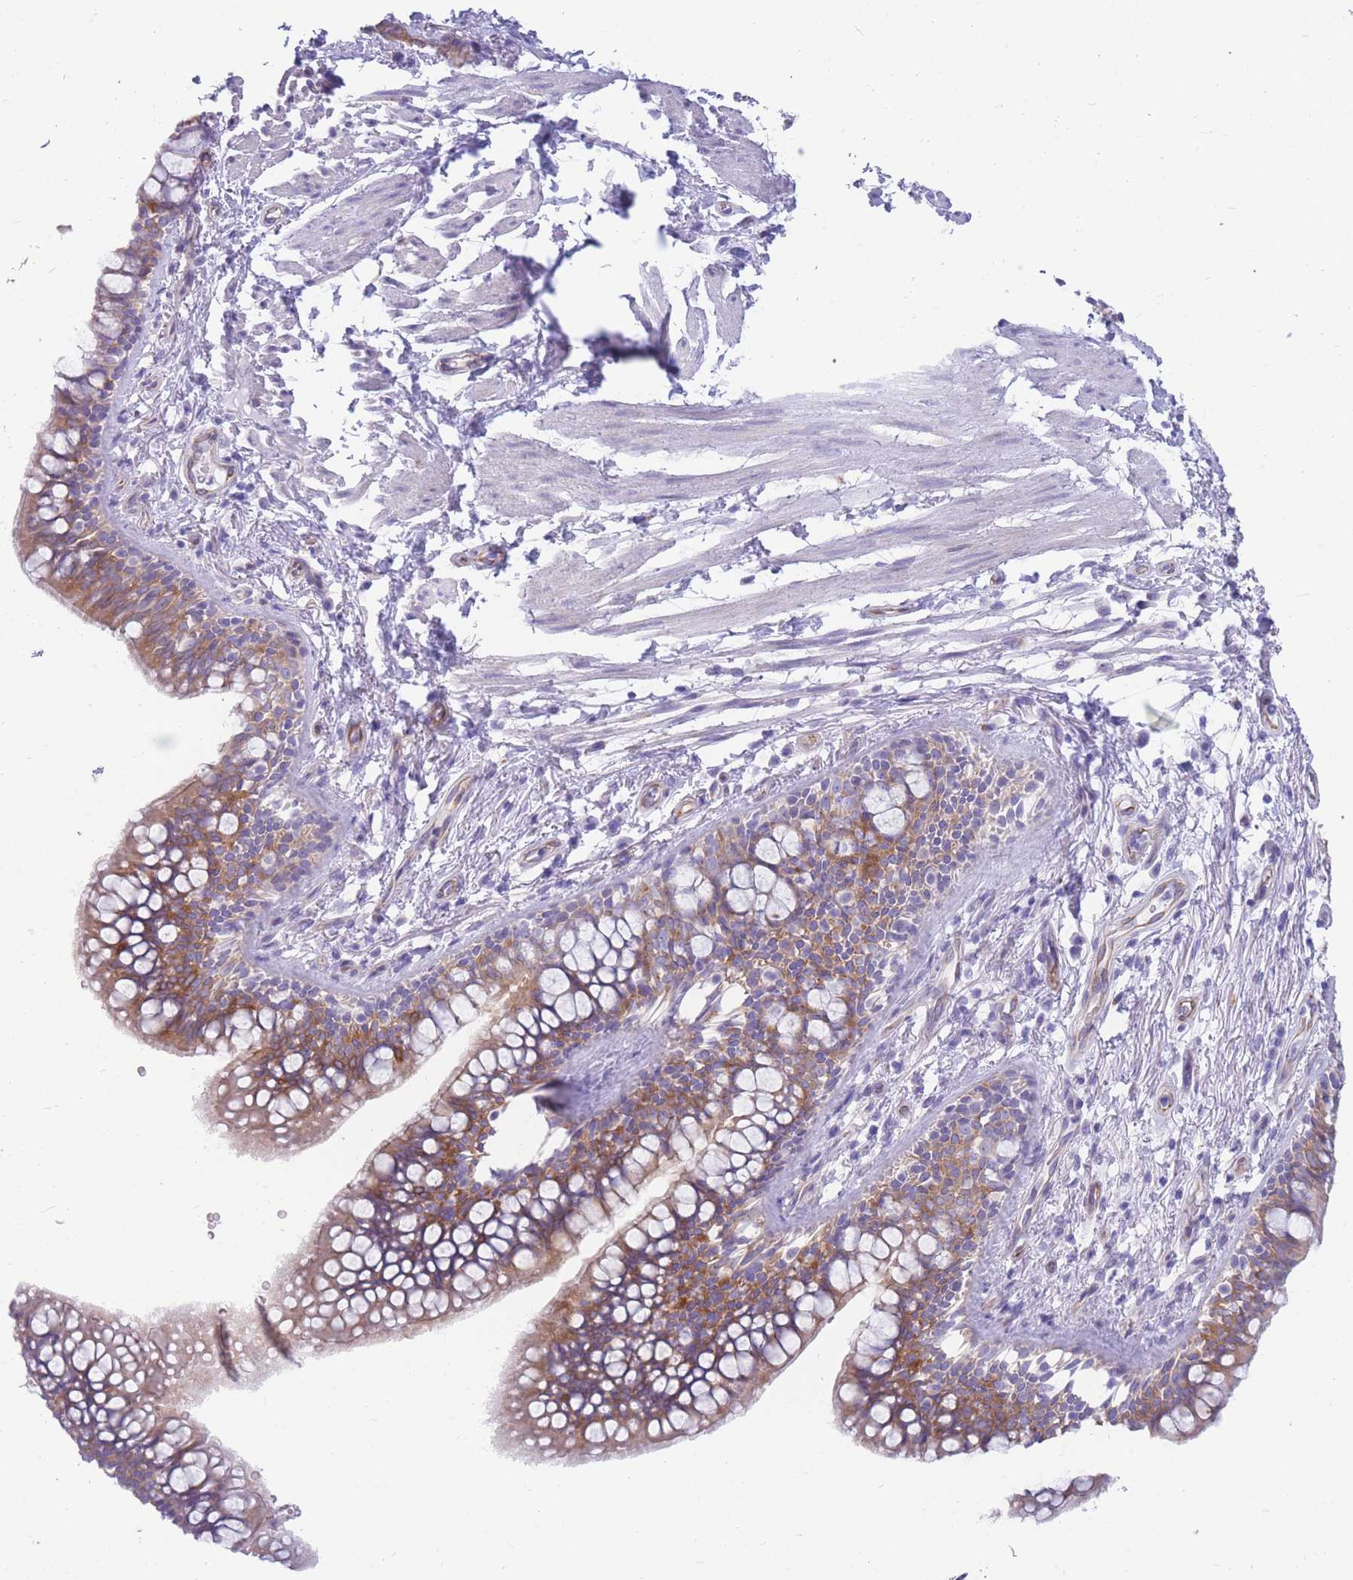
{"staining": {"intensity": "moderate", "quantity": ">75%", "location": "cytoplasmic/membranous"}, "tissue": "bronchus", "cell_type": "Respiratory epithelial cells", "image_type": "normal", "snomed": [{"axis": "morphology", "description": "Normal tissue, NOS"}, {"axis": "morphology", "description": "Neoplasm, uncertain whether benign or malignant"}, {"axis": "topography", "description": "Bronchus"}, {"axis": "topography", "description": "Lung"}], "caption": "This is a photomicrograph of IHC staining of benign bronchus, which shows moderate staining in the cytoplasmic/membranous of respiratory epithelial cells.", "gene": "MTSS2", "patient": {"sex": "male", "age": 55}}